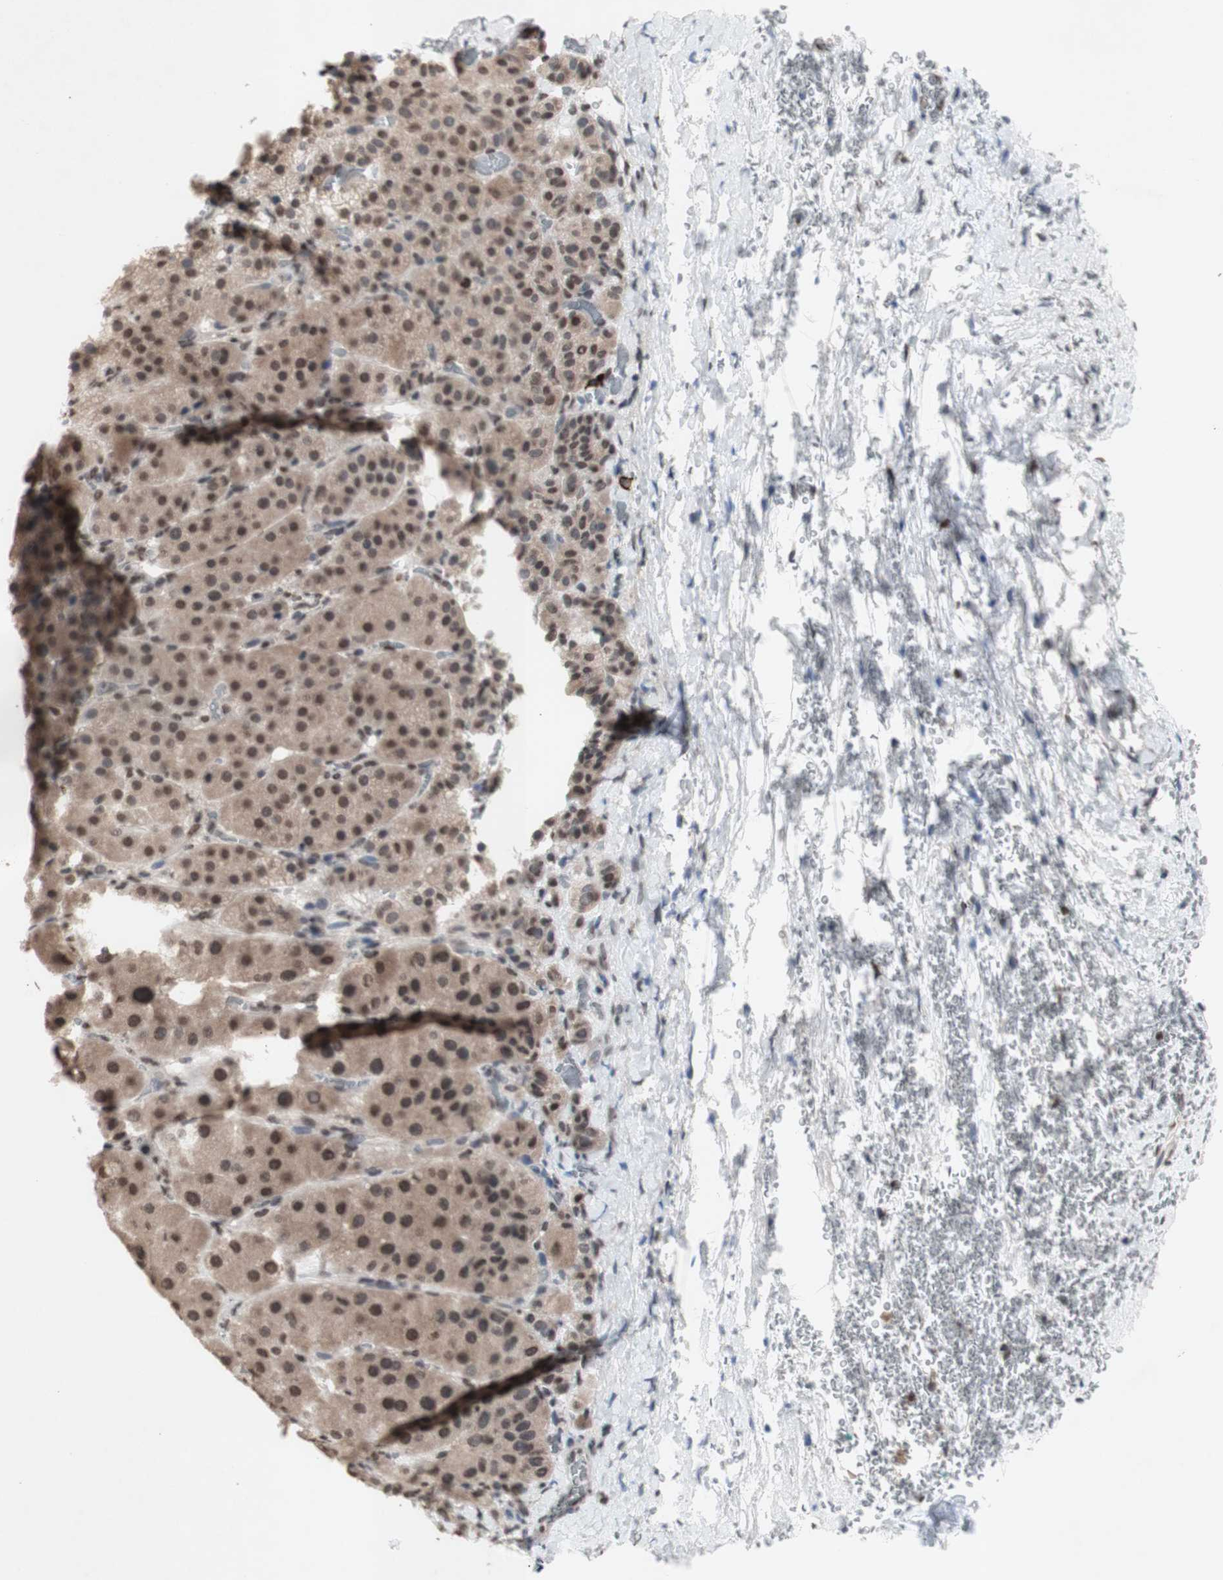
{"staining": {"intensity": "moderate", "quantity": ">75%", "location": "nuclear"}, "tissue": "adrenal gland", "cell_type": "Glandular cells", "image_type": "normal", "snomed": [{"axis": "morphology", "description": "Normal tissue, NOS"}, {"axis": "topography", "description": "Adrenal gland"}], "caption": "Immunohistochemical staining of normal adrenal gland shows moderate nuclear protein positivity in approximately >75% of glandular cells.", "gene": "SFPQ", "patient": {"sex": "female", "age": 57}}